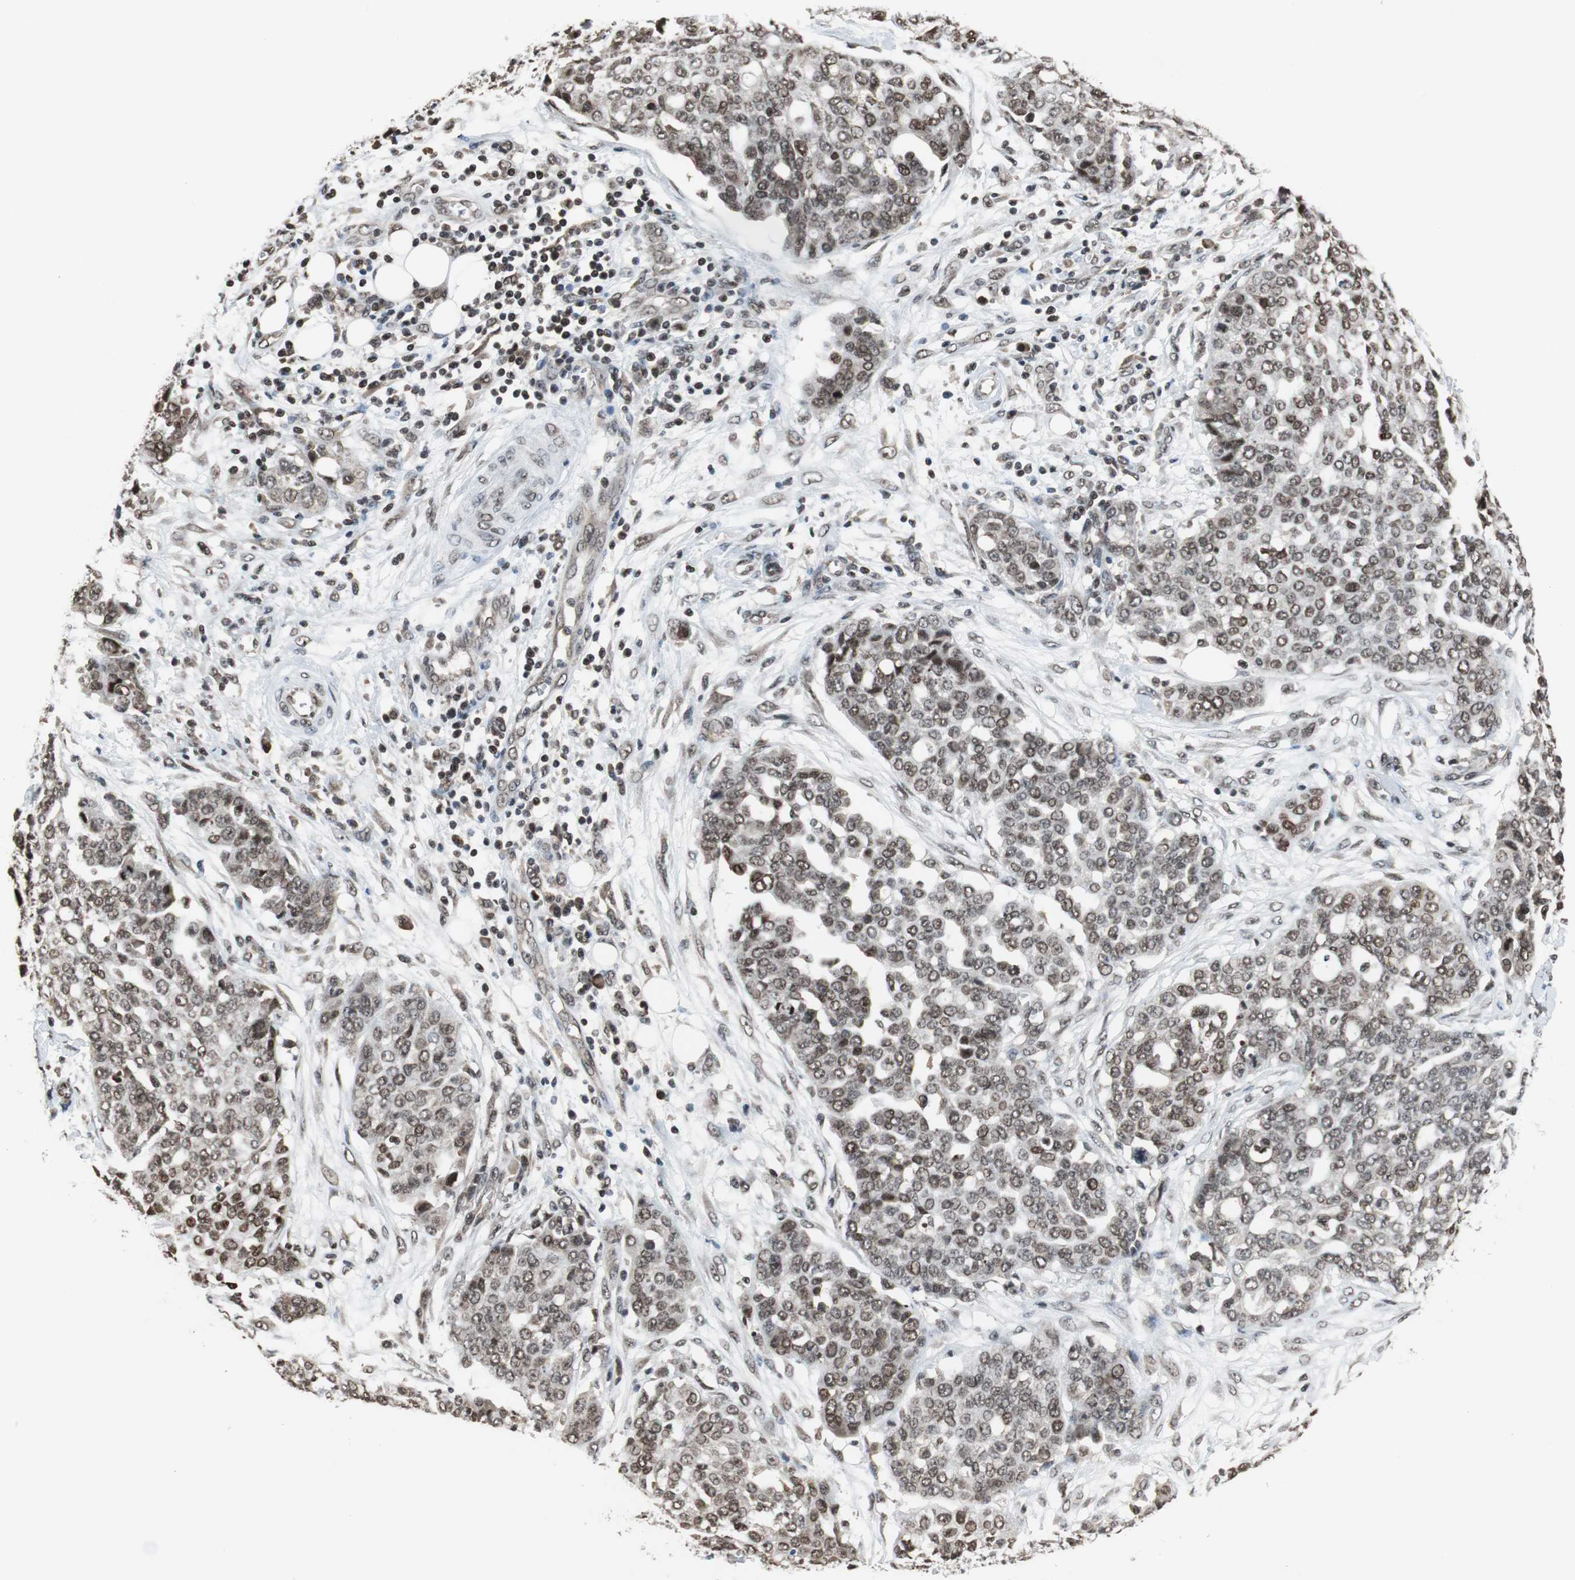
{"staining": {"intensity": "moderate", "quantity": ">75%", "location": "nuclear"}, "tissue": "ovarian cancer", "cell_type": "Tumor cells", "image_type": "cancer", "snomed": [{"axis": "morphology", "description": "Cystadenocarcinoma, serous, NOS"}, {"axis": "topography", "description": "Soft tissue"}, {"axis": "topography", "description": "Ovary"}], "caption": "Tumor cells reveal medium levels of moderate nuclear positivity in about >75% of cells in human ovarian cancer. The staining is performed using DAB brown chromogen to label protein expression. The nuclei are counter-stained blue using hematoxylin.", "gene": "REST", "patient": {"sex": "female", "age": 57}}